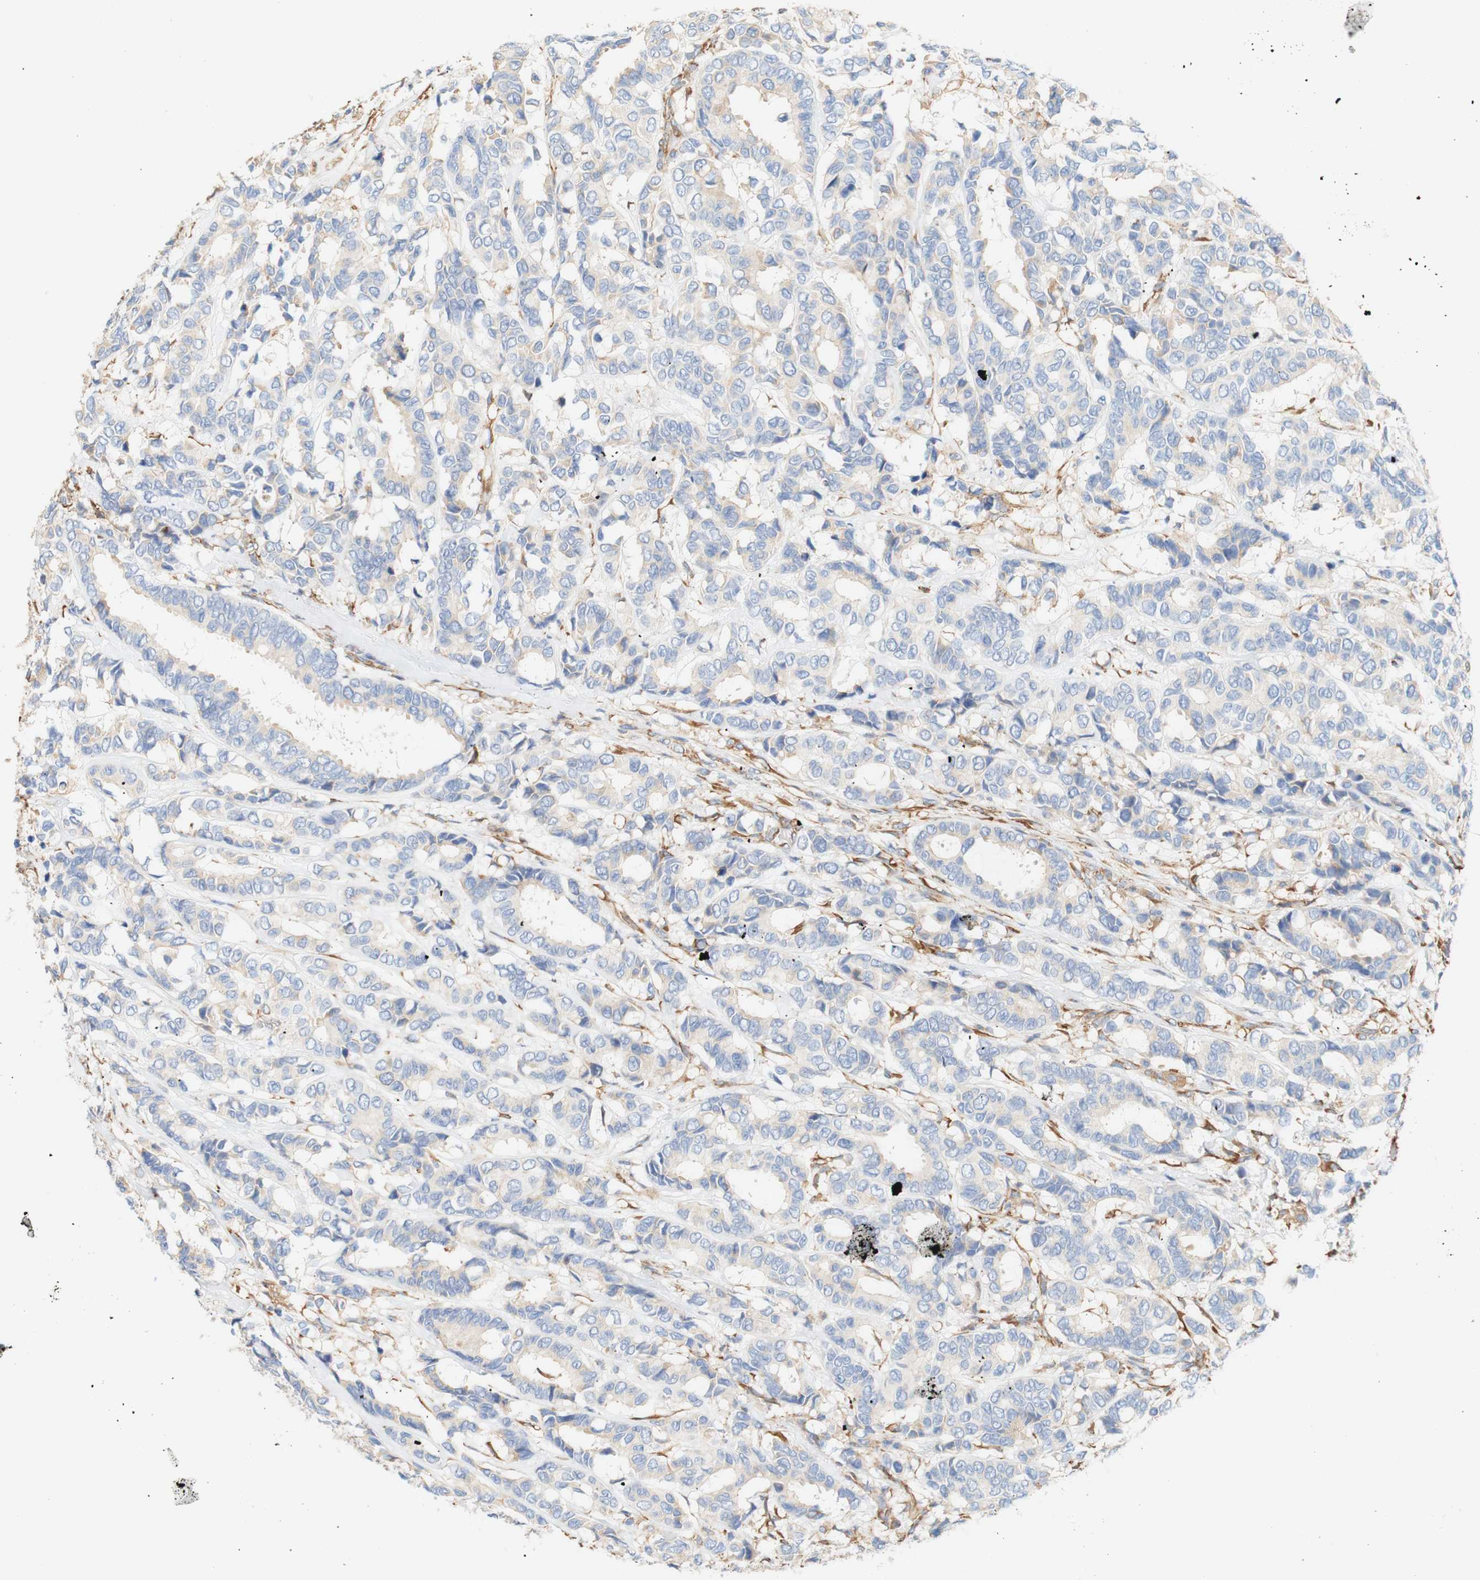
{"staining": {"intensity": "negative", "quantity": "none", "location": "none"}, "tissue": "breast cancer", "cell_type": "Tumor cells", "image_type": "cancer", "snomed": [{"axis": "morphology", "description": "Duct carcinoma"}, {"axis": "topography", "description": "Breast"}], "caption": "The image shows no staining of tumor cells in breast intraductal carcinoma. (Stains: DAB immunohistochemistry (IHC) with hematoxylin counter stain, Microscopy: brightfield microscopy at high magnification).", "gene": "EIF2AK4", "patient": {"sex": "female", "age": 87}}